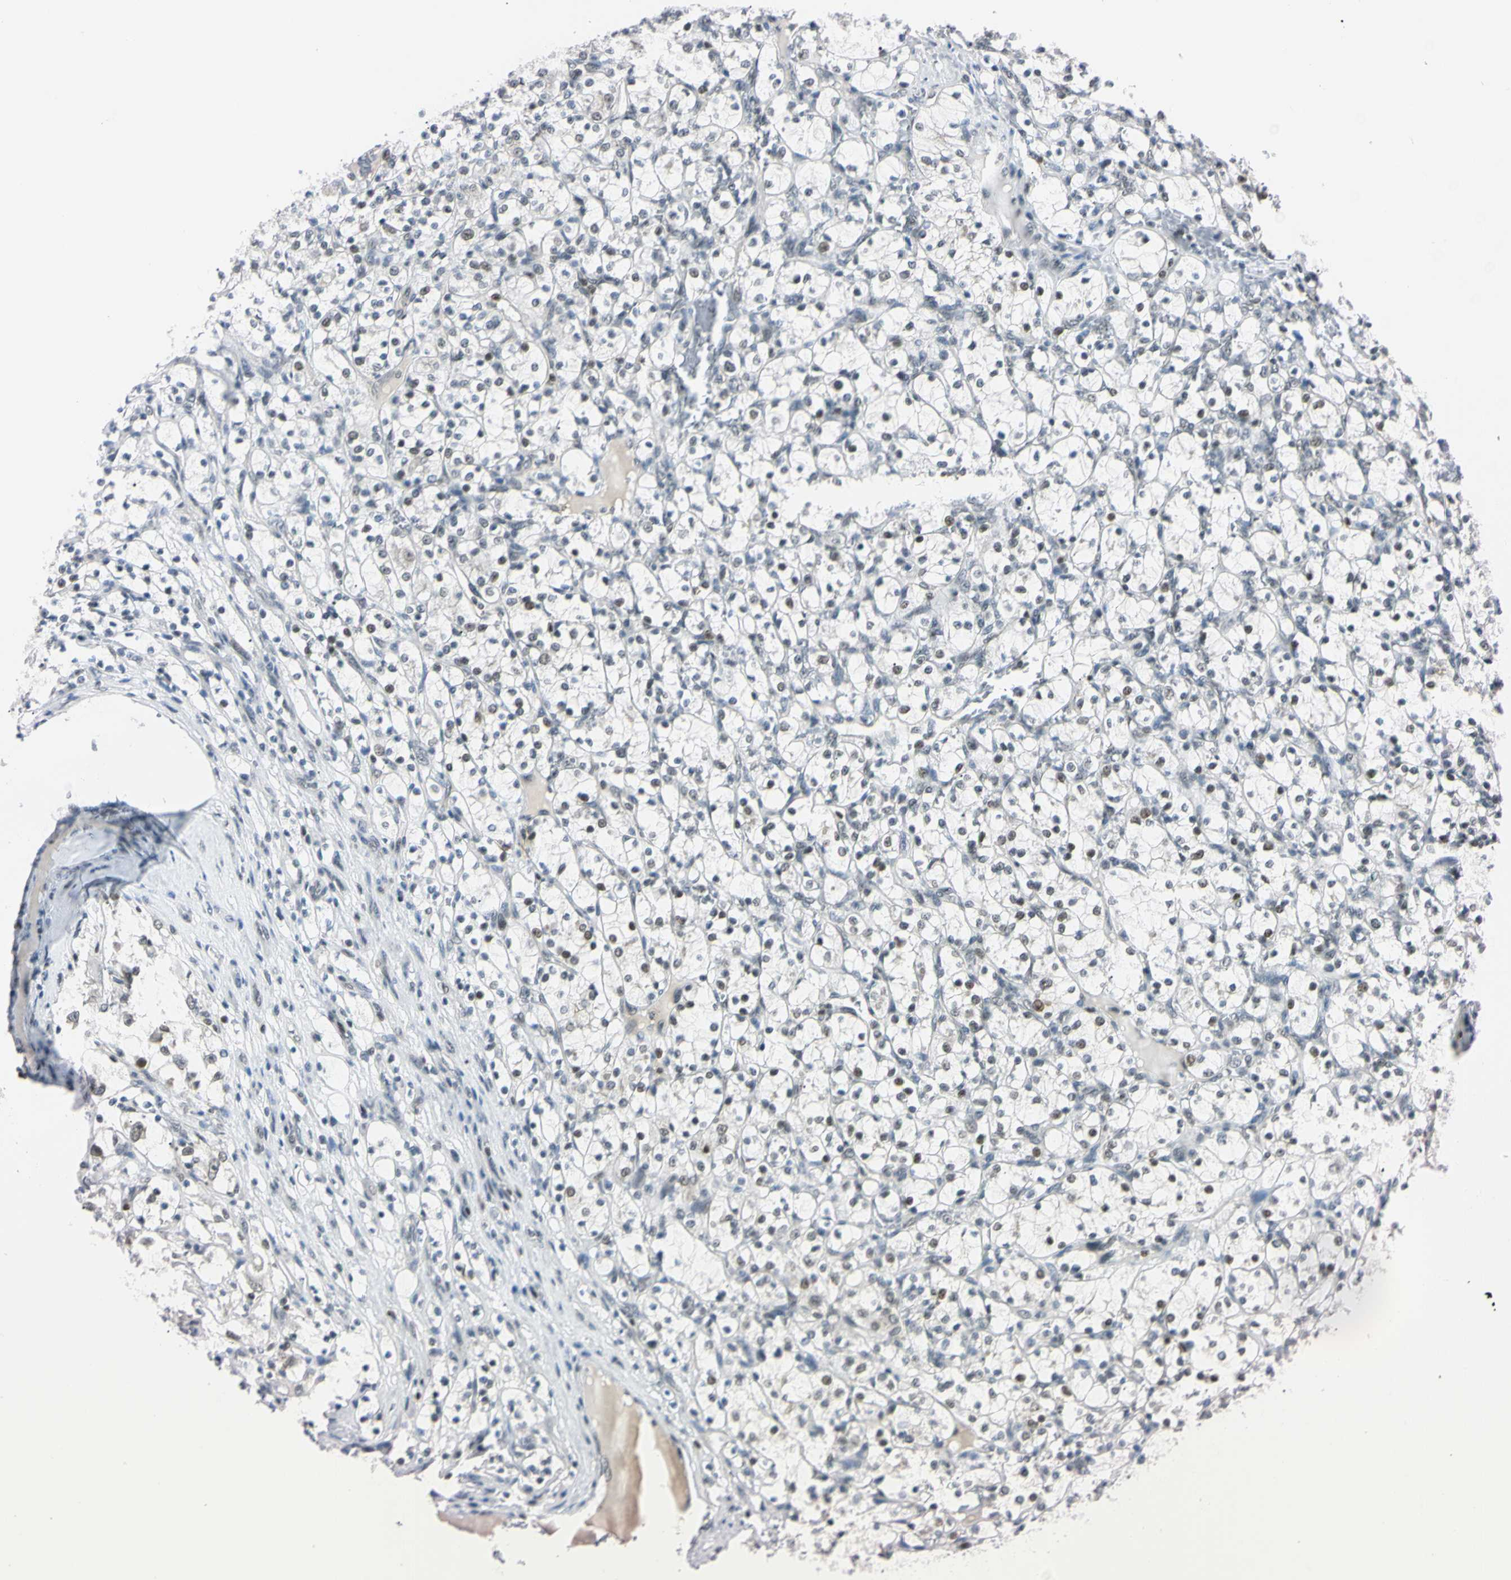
{"staining": {"intensity": "weak", "quantity": "25%-75%", "location": "none"}, "tissue": "renal cancer", "cell_type": "Tumor cells", "image_type": "cancer", "snomed": [{"axis": "morphology", "description": "Adenocarcinoma, NOS"}, {"axis": "topography", "description": "Kidney"}], "caption": "Protein staining of renal adenocarcinoma tissue exhibits weak None positivity in about 25%-75% of tumor cells.", "gene": "C1orf174", "patient": {"sex": "female", "age": 69}}